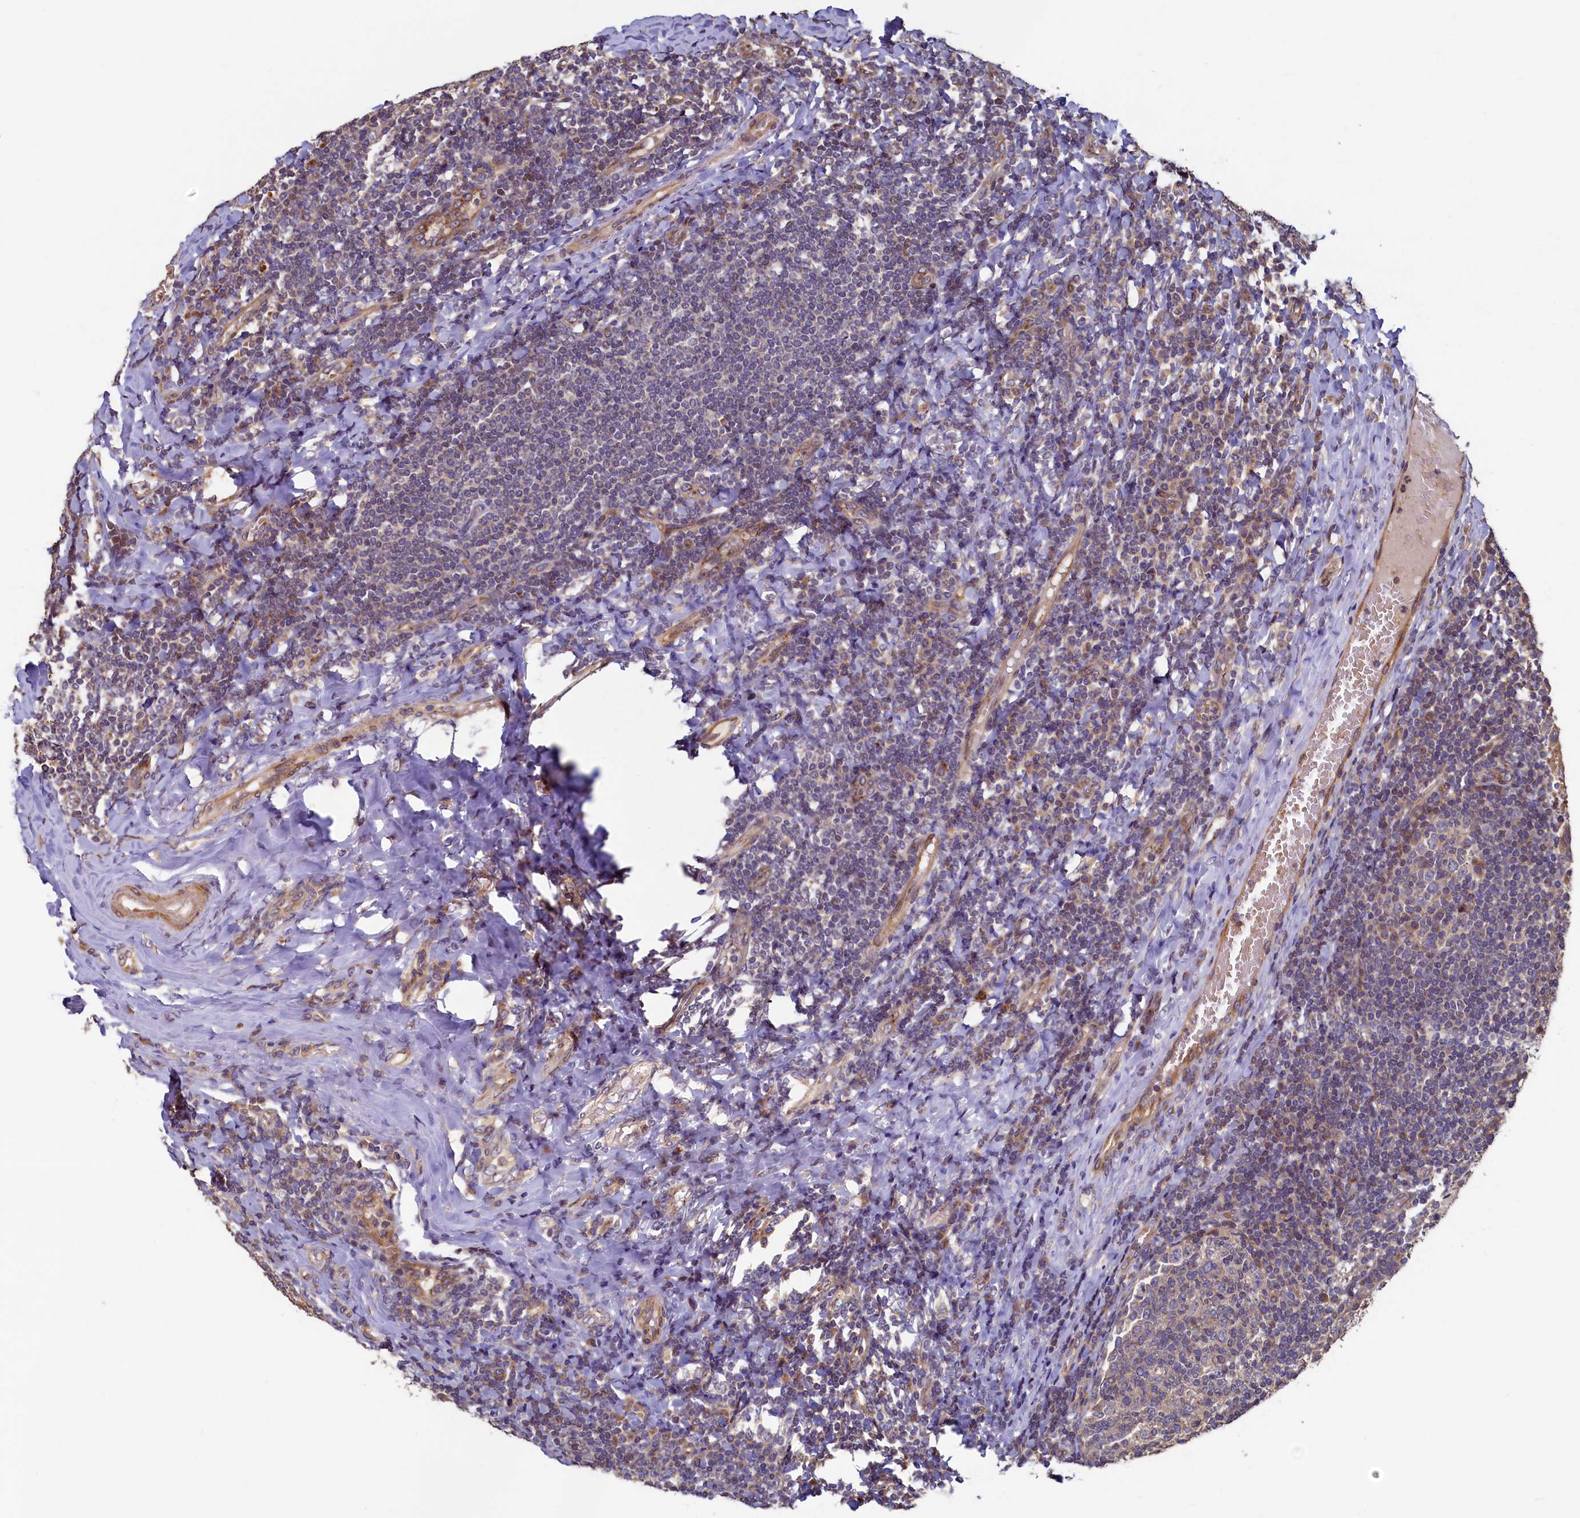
{"staining": {"intensity": "weak", "quantity": "<25%", "location": "cytoplasmic/membranous"}, "tissue": "tonsil", "cell_type": "Germinal center cells", "image_type": "normal", "snomed": [{"axis": "morphology", "description": "Normal tissue, NOS"}, {"axis": "topography", "description": "Tonsil"}], "caption": "DAB (3,3'-diaminobenzidine) immunohistochemical staining of unremarkable tonsil shows no significant staining in germinal center cells.", "gene": "TMEM181", "patient": {"sex": "female", "age": 19}}